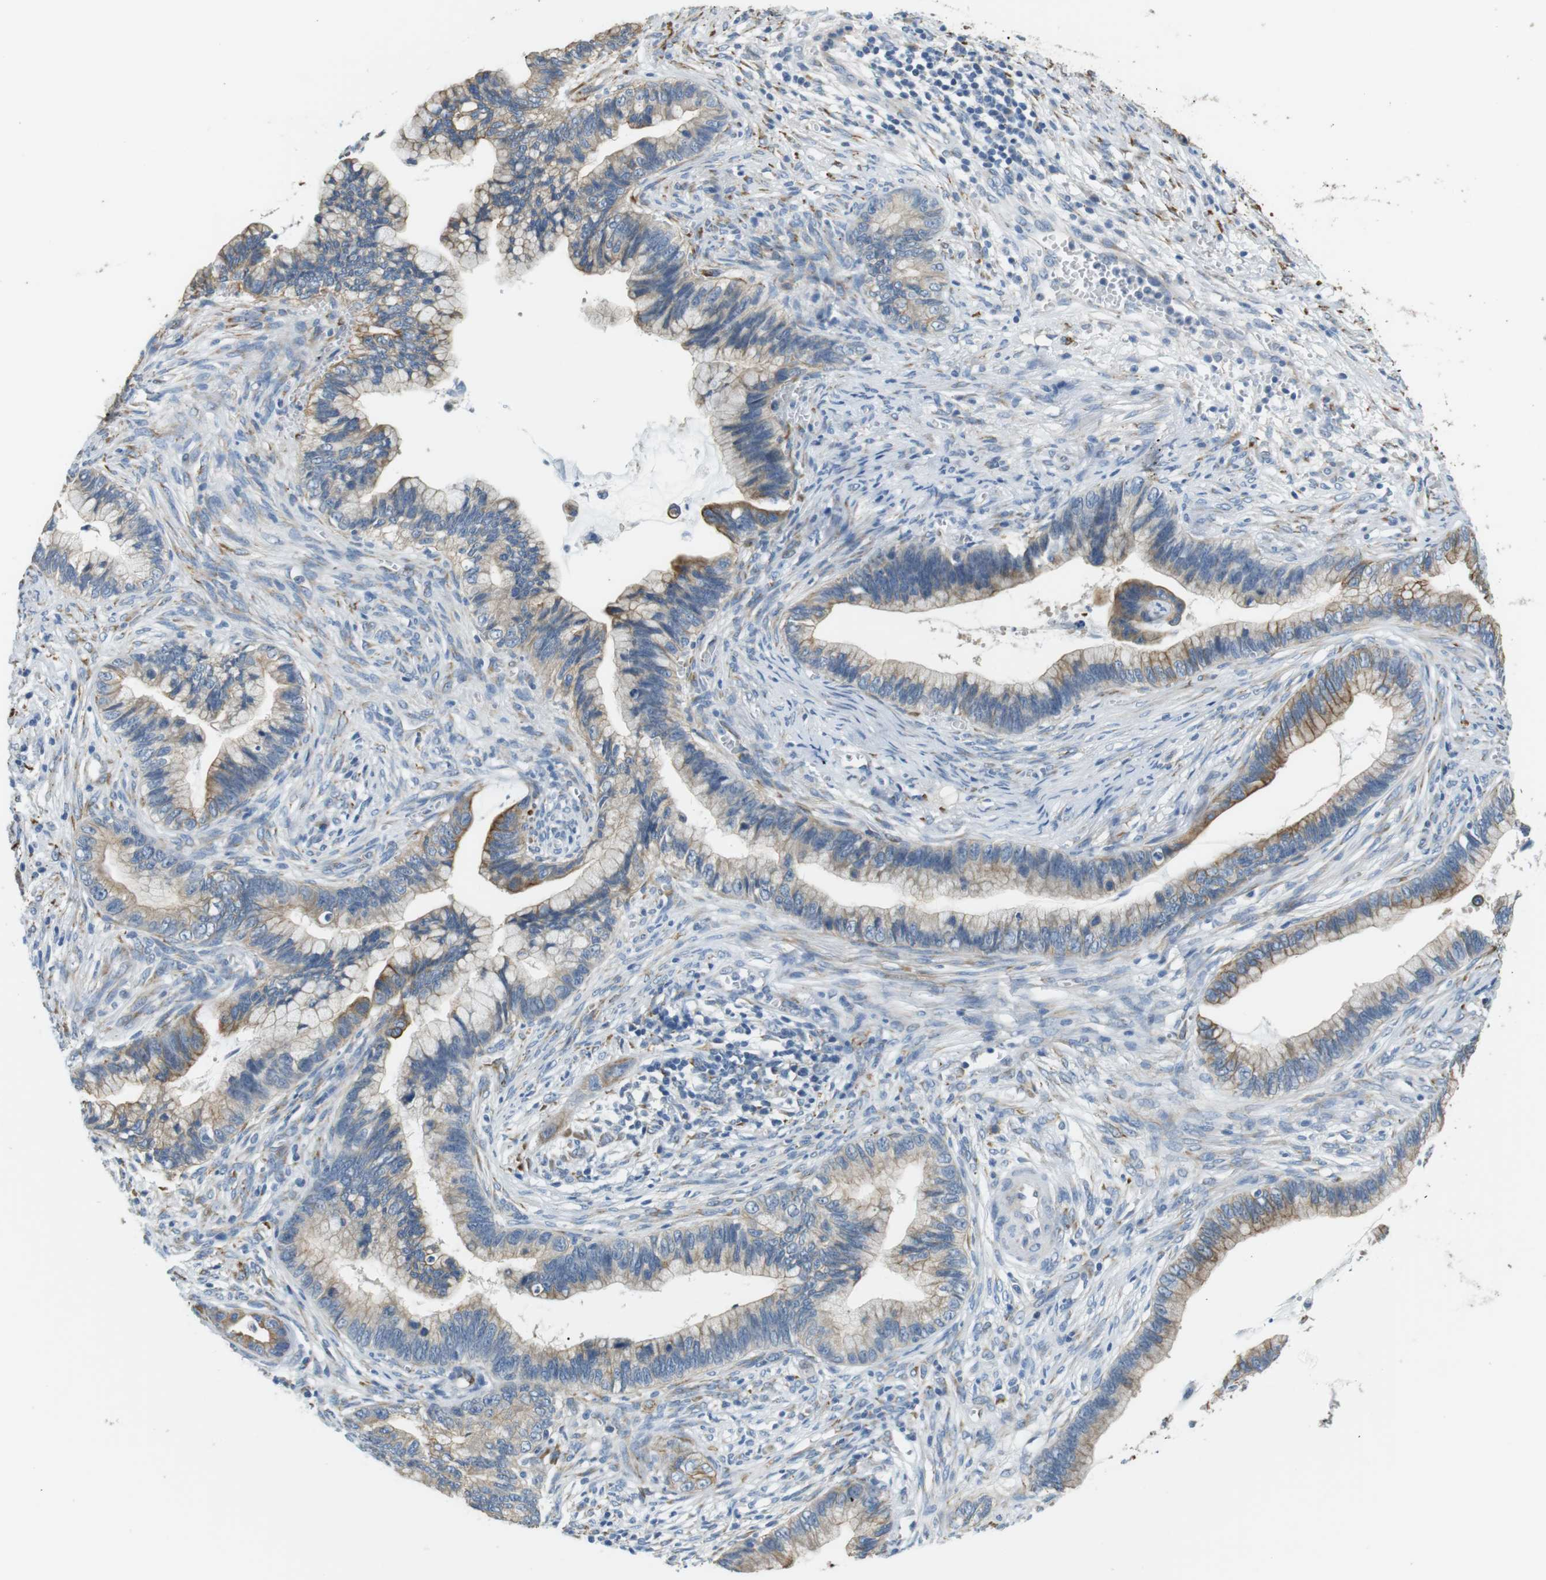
{"staining": {"intensity": "moderate", "quantity": "25%-75%", "location": "cytoplasmic/membranous"}, "tissue": "cervical cancer", "cell_type": "Tumor cells", "image_type": "cancer", "snomed": [{"axis": "morphology", "description": "Adenocarcinoma, NOS"}, {"axis": "topography", "description": "Cervix"}], "caption": "Immunohistochemistry (IHC) of adenocarcinoma (cervical) reveals medium levels of moderate cytoplasmic/membranous positivity in approximately 25%-75% of tumor cells. (Brightfield microscopy of DAB IHC at high magnification).", "gene": "UNC5CL", "patient": {"sex": "female", "age": 44}}